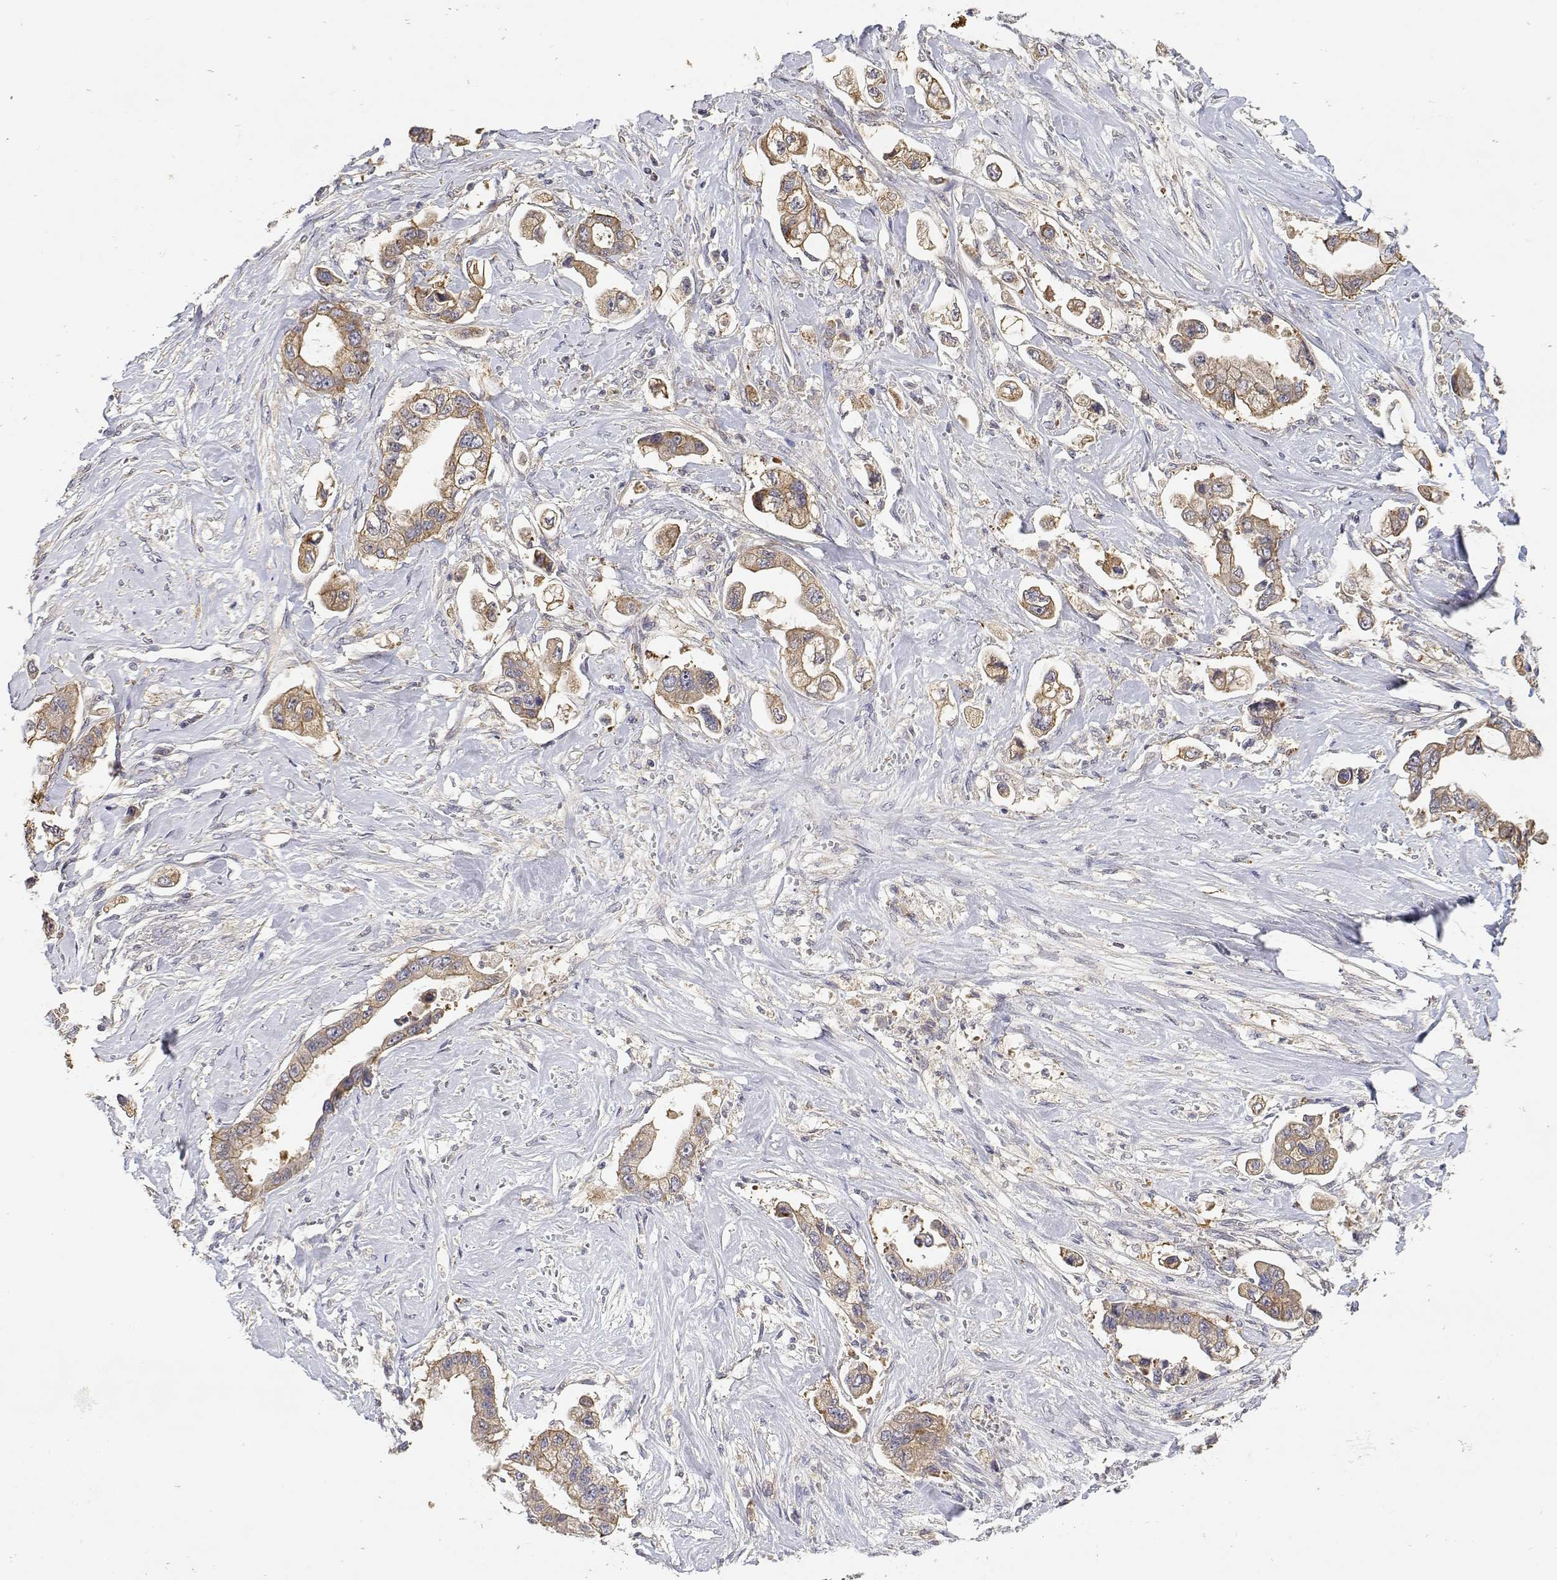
{"staining": {"intensity": "weak", "quantity": ">75%", "location": "cytoplasmic/membranous"}, "tissue": "stomach cancer", "cell_type": "Tumor cells", "image_type": "cancer", "snomed": [{"axis": "morphology", "description": "Adenocarcinoma, NOS"}, {"axis": "topography", "description": "Stomach"}], "caption": "Brown immunohistochemical staining in human stomach cancer shows weak cytoplasmic/membranous positivity in approximately >75% of tumor cells.", "gene": "LONRF3", "patient": {"sex": "male", "age": 62}}